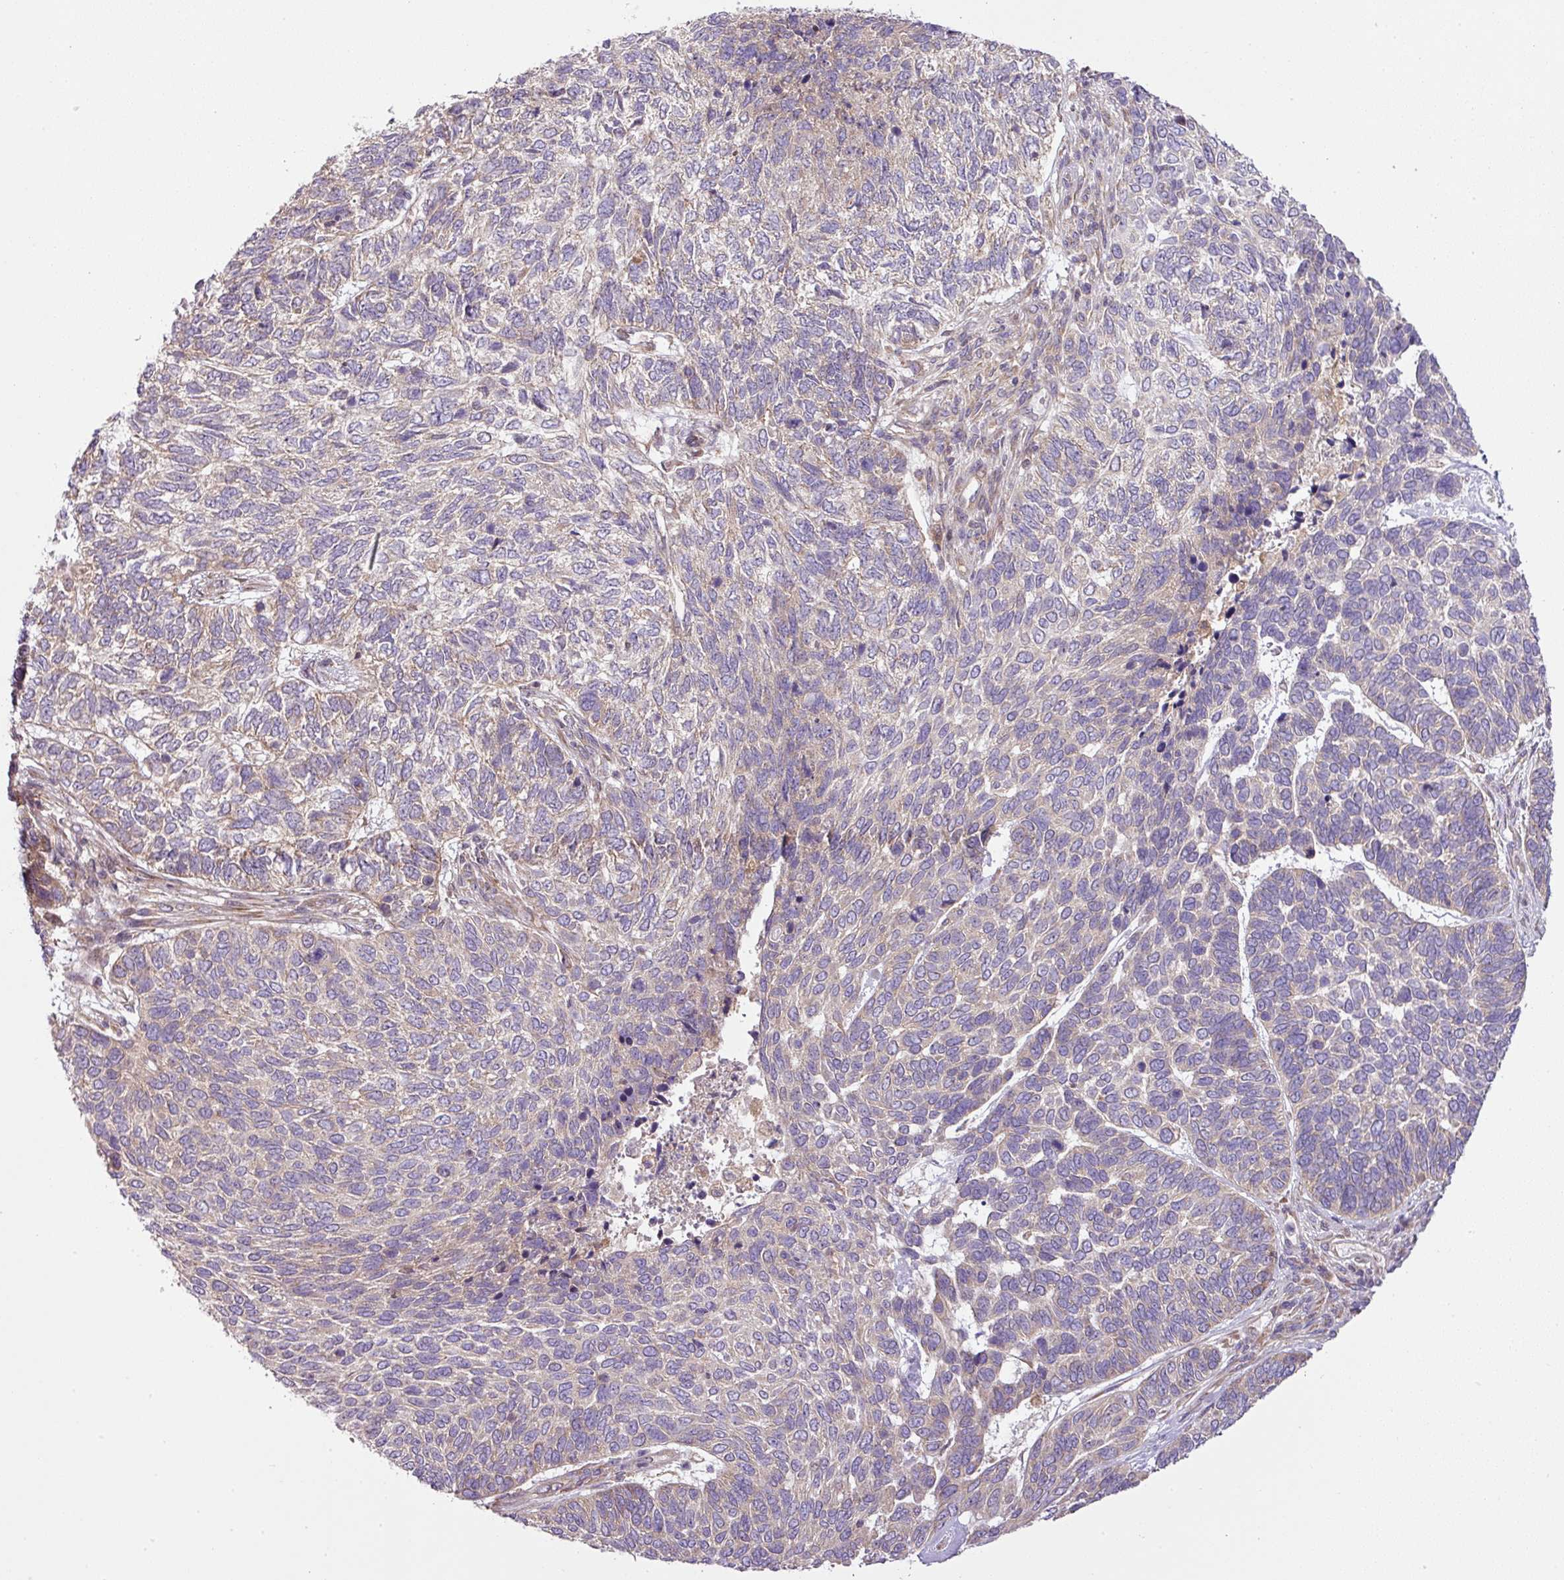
{"staining": {"intensity": "negative", "quantity": "none", "location": "none"}, "tissue": "skin cancer", "cell_type": "Tumor cells", "image_type": "cancer", "snomed": [{"axis": "morphology", "description": "Basal cell carcinoma"}, {"axis": "topography", "description": "Skin"}], "caption": "Immunohistochemical staining of human basal cell carcinoma (skin) shows no significant expression in tumor cells.", "gene": "COX18", "patient": {"sex": "female", "age": 65}}